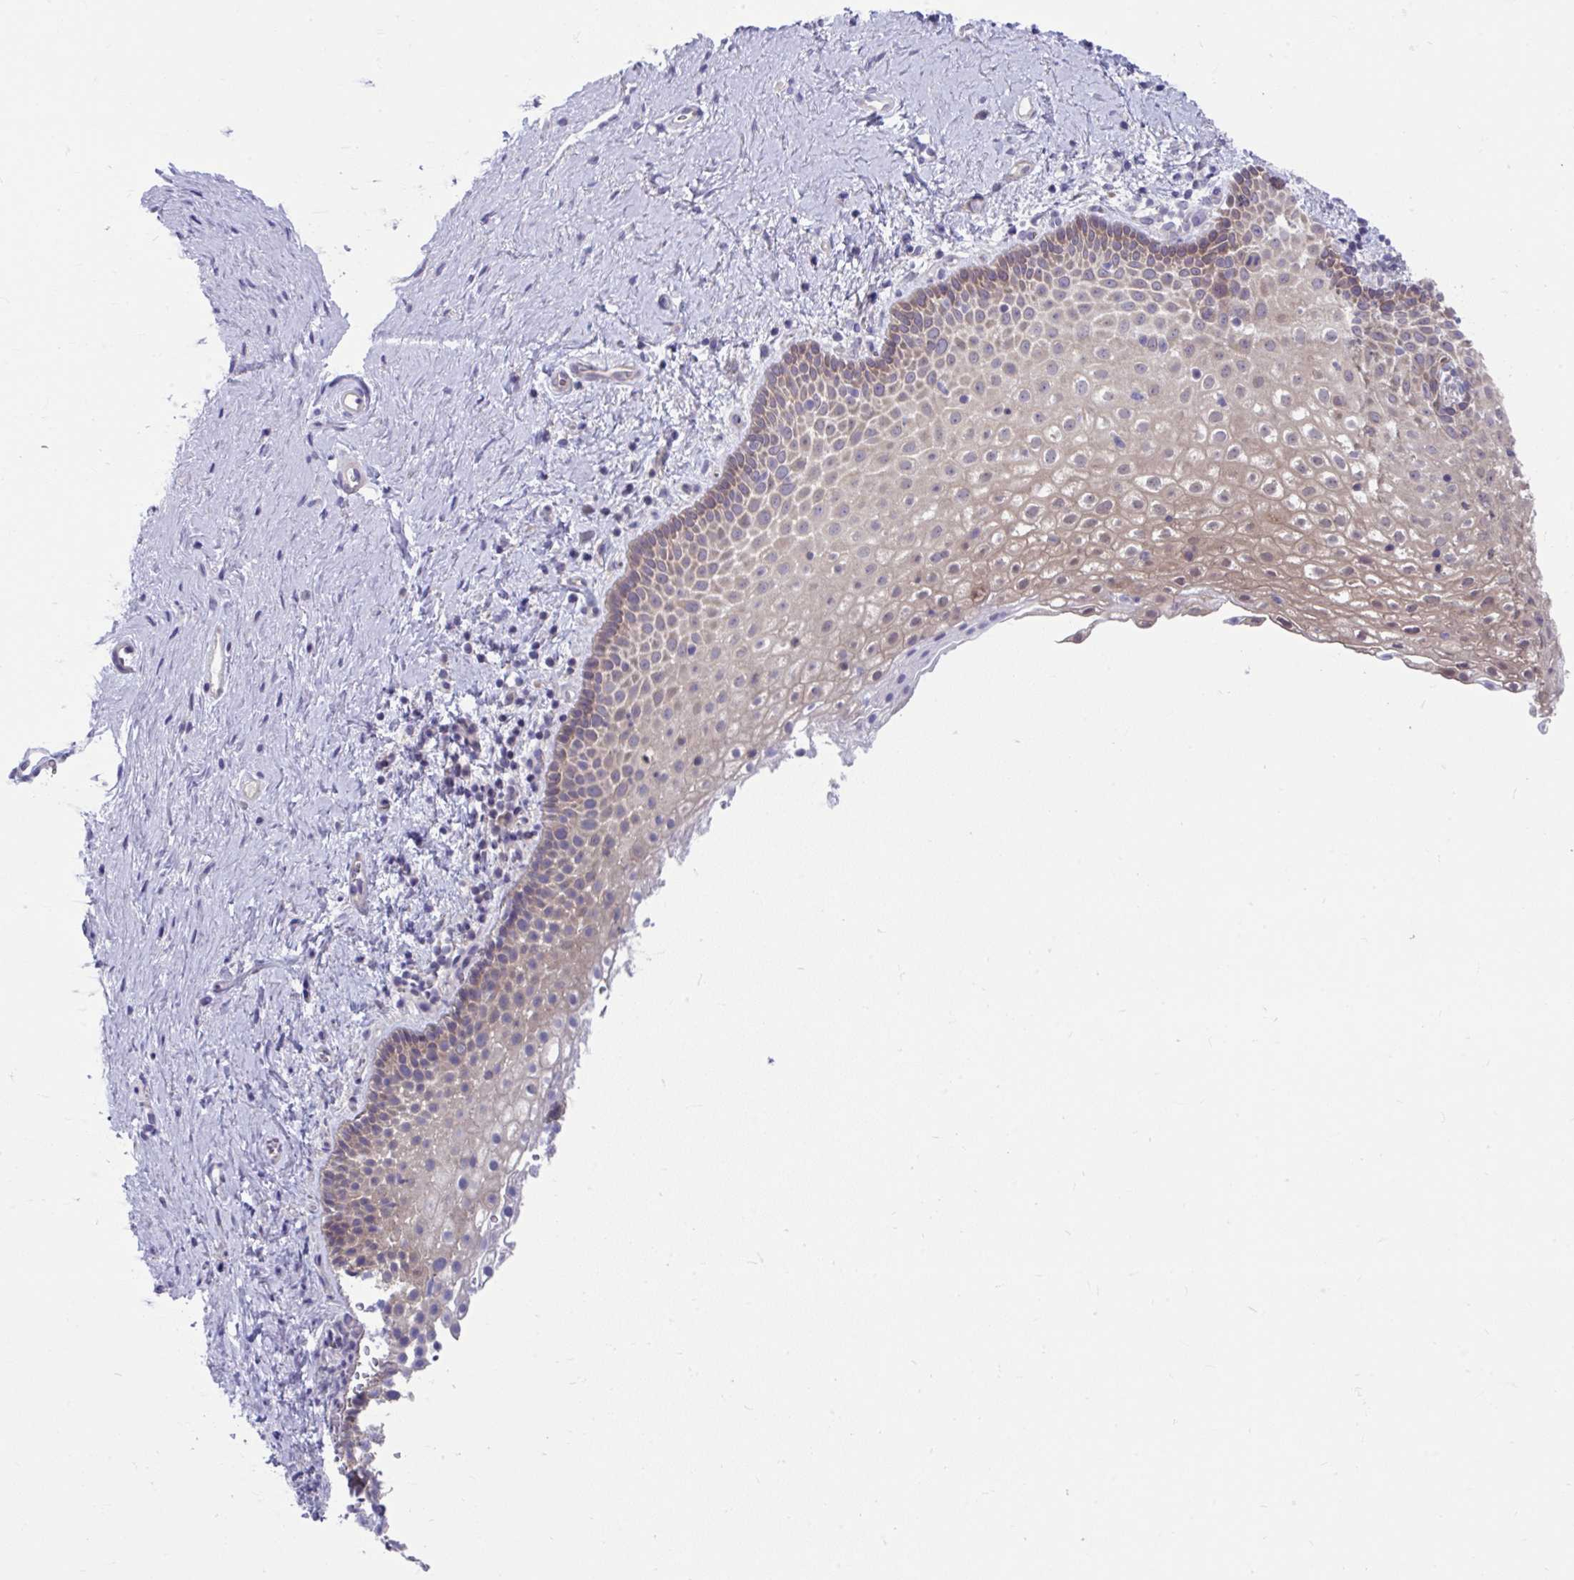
{"staining": {"intensity": "weak", "quantity": "25%-75%", "location": "cytoplasmic/membranous"}, "tissue": "vagina", "cell_type": "Squamous epithelial cells", "image_type": "normal", "snomed": [{"axis": "morphology", "description": "Normal tissue, NOS"}, {"axis": "topography", "description": "Vagina"}], "caption": "Vagina stained for a protein reveals weak cytoplasmic/membranous positivity in squamous epithelial cells. (DAB IHC, brown staining for protein, blue staining for nuclei).", "gene": "PCDHB7", "patient": {"sex": "female", "age": 61}}